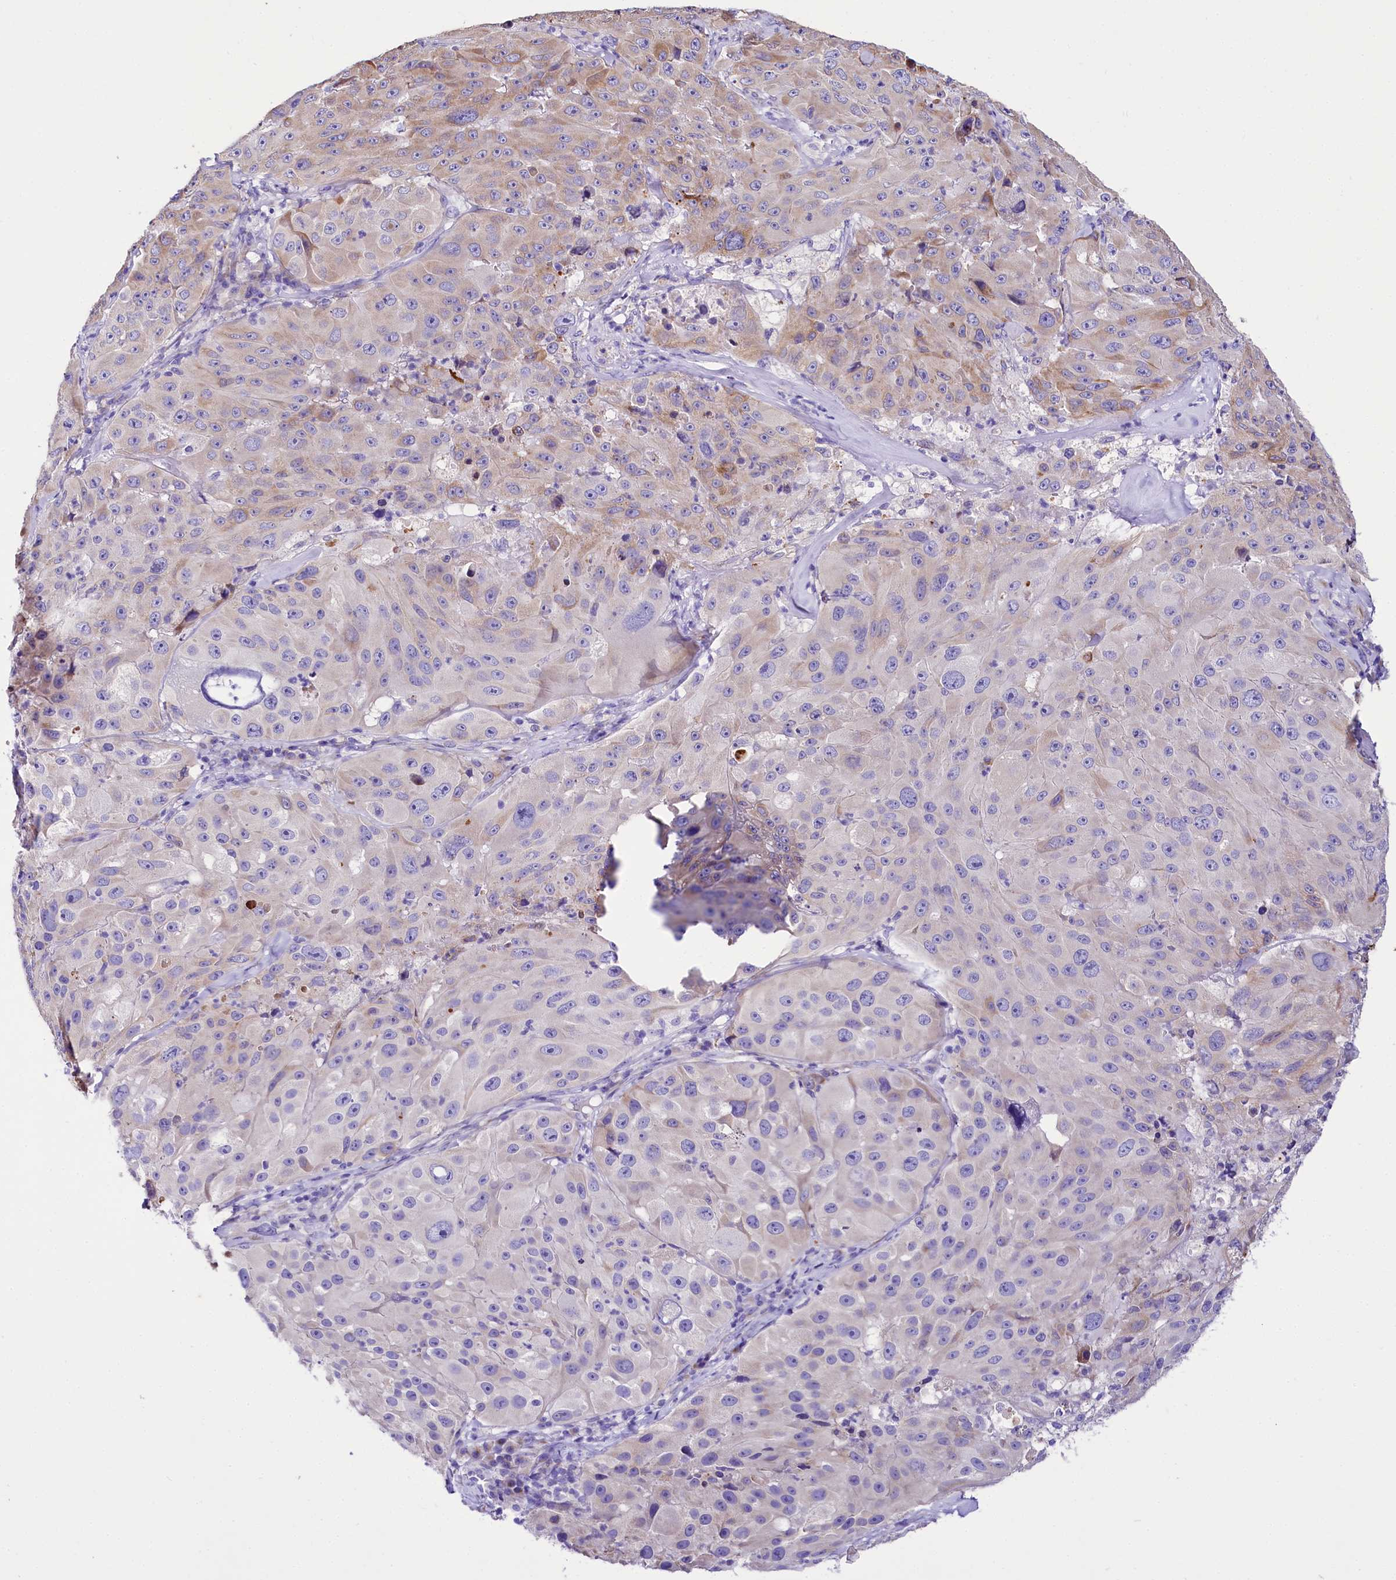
{"staining": {"intensity": "weak", "quantity": "25%-75%", "location": "cytoplasmic/membranous"}, "tissue": "melanoma", "cell_type": "Tumor cells", "image_type": "cancer", "snomed": [{"axis": "morphology", "description": "Malignant melanoma, Metastatic site"}, {"axis": "topography", "description": "Lymph node"}], "caption": "Approximately 25%-75% of tumor cells in human melanoma exhibit weak cytoplasmic/membranous protein staining as visualized by brown immunohistochemical staining.", "gene": "A2ML1", "patient": {"sex": "male", "age": 62}}